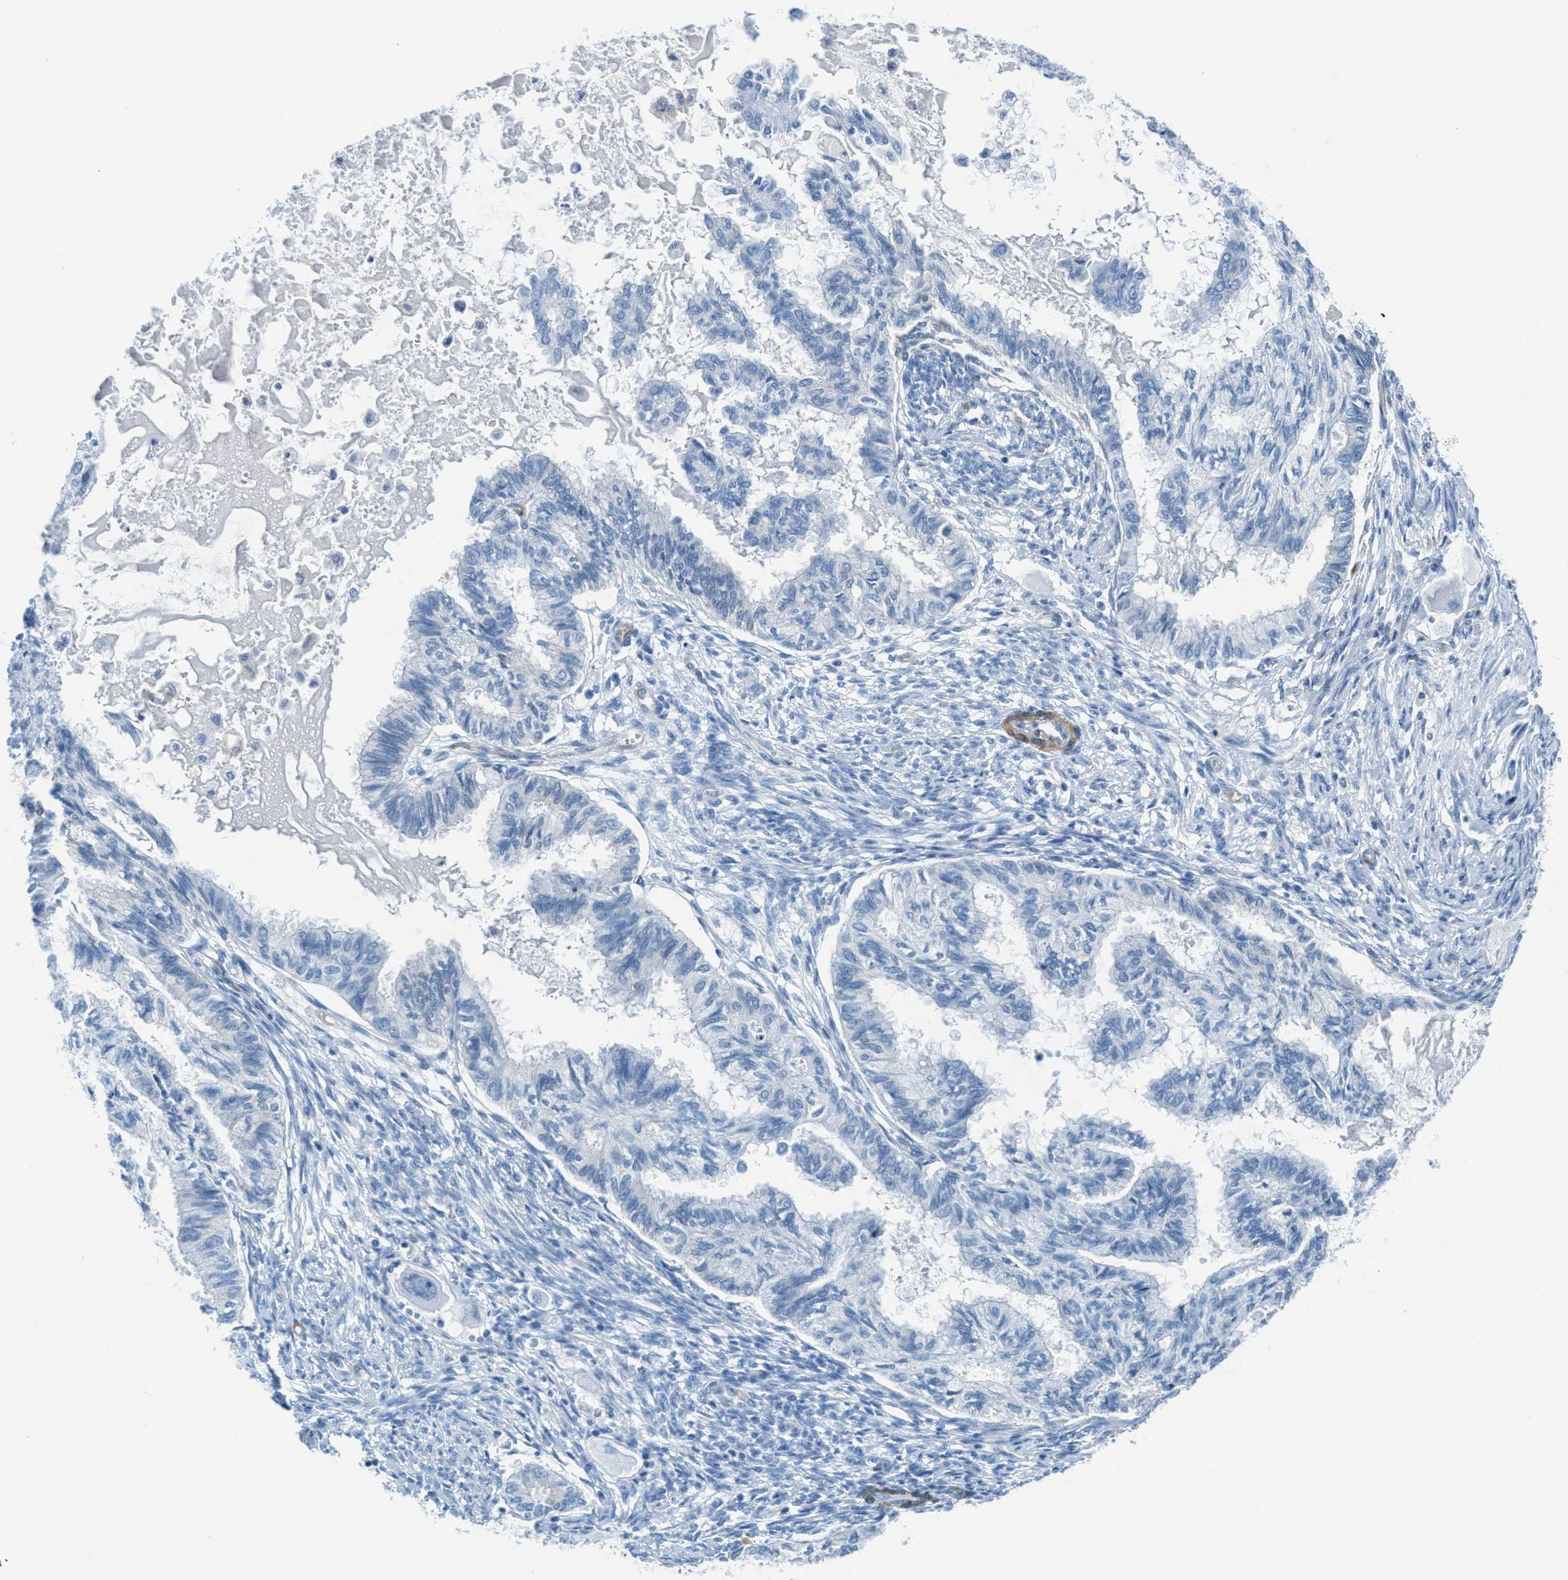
{"staining": {"intensity": "negative", "quantity": "none", "location": "none"}, "tissue": "cervical cancer", "cell_type": "Tumor cells", "image_type": "cancer", "snomed": [{"axis": "morphology", "description": "Normal tissue, NOS"}, {"axis": "morphology", "description": "Adenocarcinoma, NOS"}, {"axis": "topography", "description": "Cervix"}, {"axis": "topography", "description": "Endometrium"}], "caption": "IHC histopathology image of neoplastic tissue: cervical cancer stained with DAB (3,3'-diaminobenzidine) demonstrates no significant protein expression in tumor cells. Brightfield microscopy of immunohistochemistry stained with DAB (brown) and hematoxylin (blue), captured at high magnification.", "gene": "MAPRE2", "patient": {"sex": "female", "age": 86}}